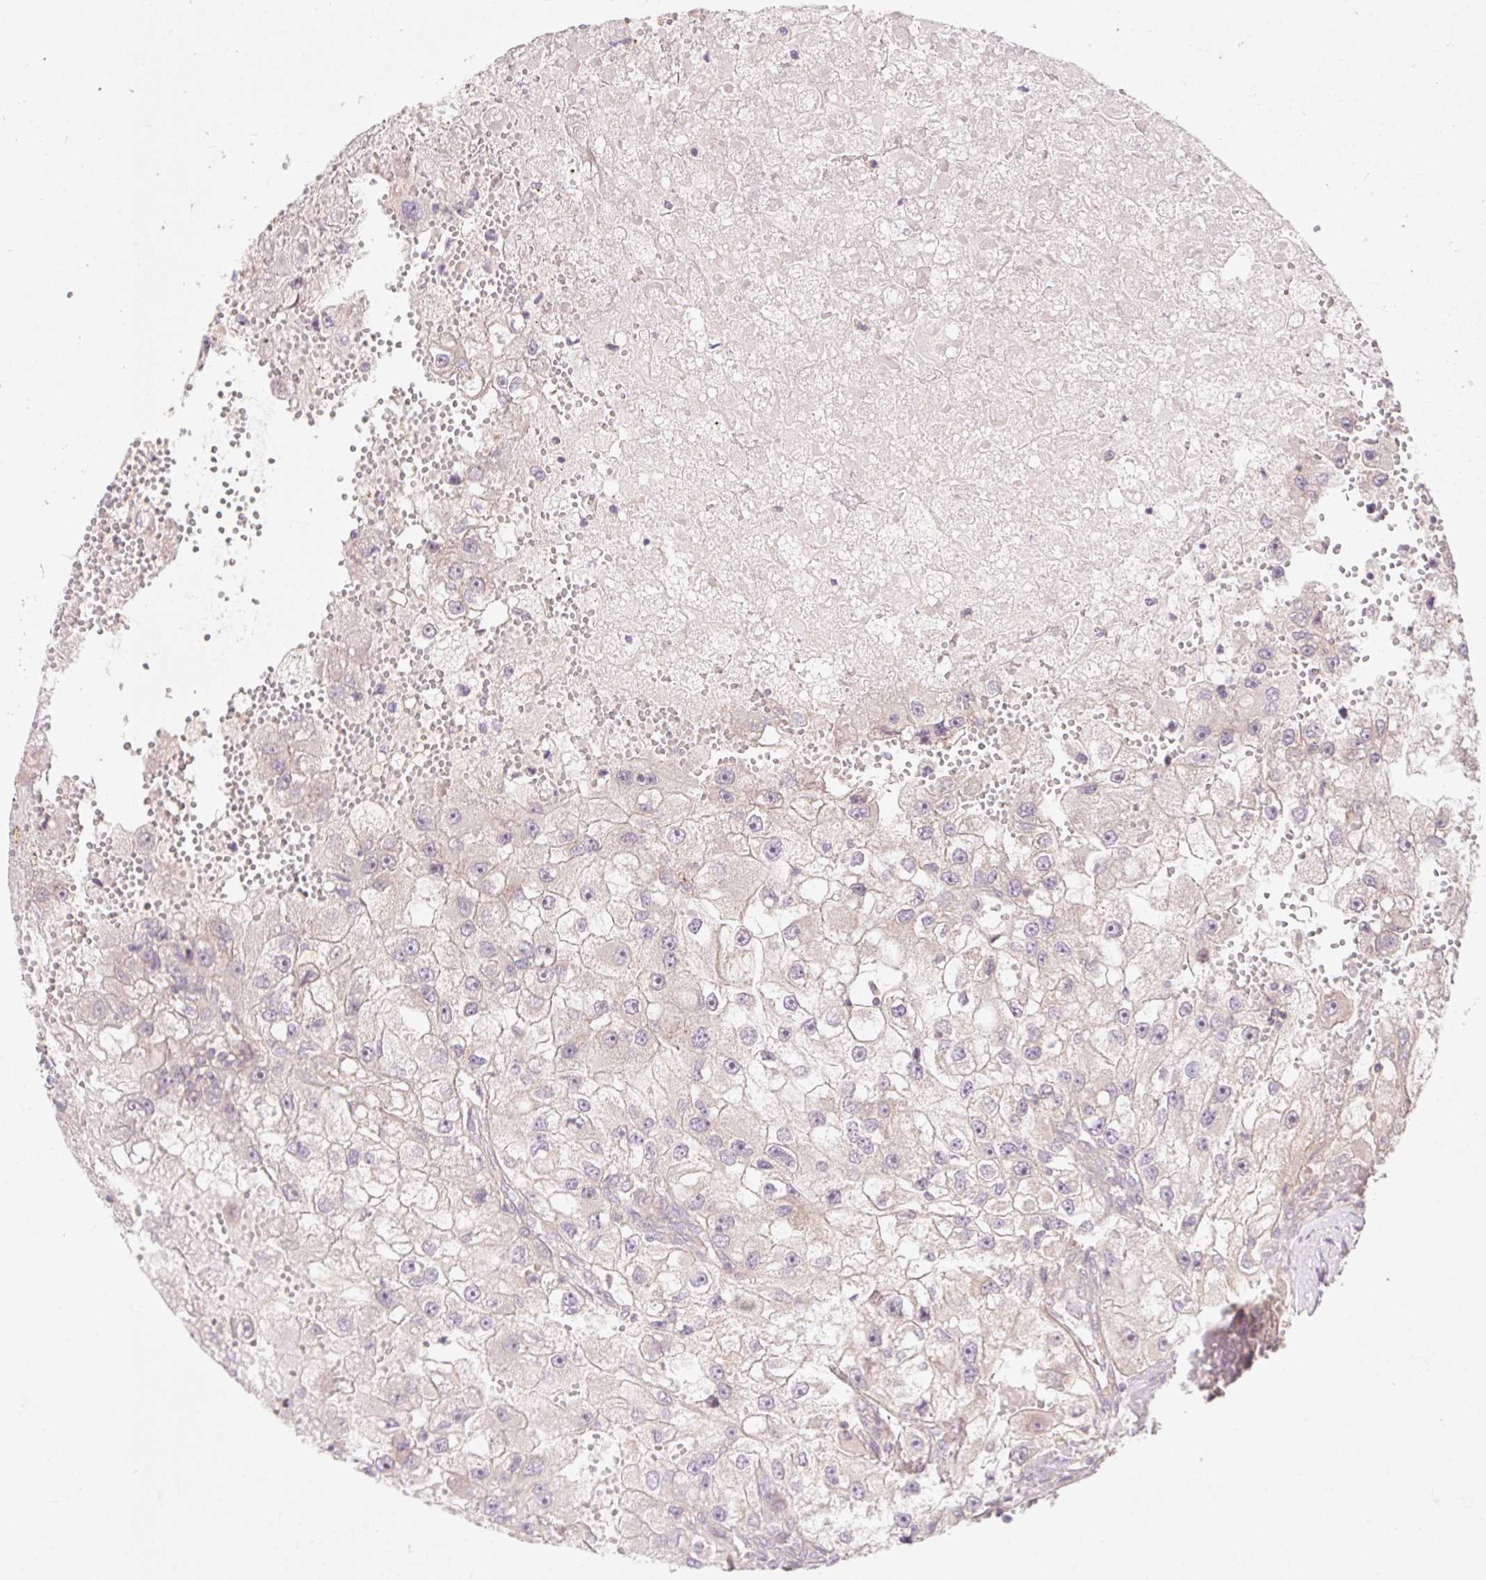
{"staining": {"intensity": "negative", "quantity": "none", "location": "none"}, "tissue": "renal cancer", "cell_type": "Tumor cells", "image_type": "cancer", "snomed": [{"axis": "morphology", "description": "Adenocarcinoma, NOS"}, {"axis": "topography", "description": "Kidney"}], "caption": "This is a image of immunohistochemistry (IHC) staining of renal adenocarcinoma, which shows no expression in tumor cells. Brightfield microscopy of immunohistochemistry (IHC) stained with DAB (brown) and hematoxylin (blue), captured at high magnification.", "gene": "EMC10", "patient": {"sex": "male", "age": 63}}